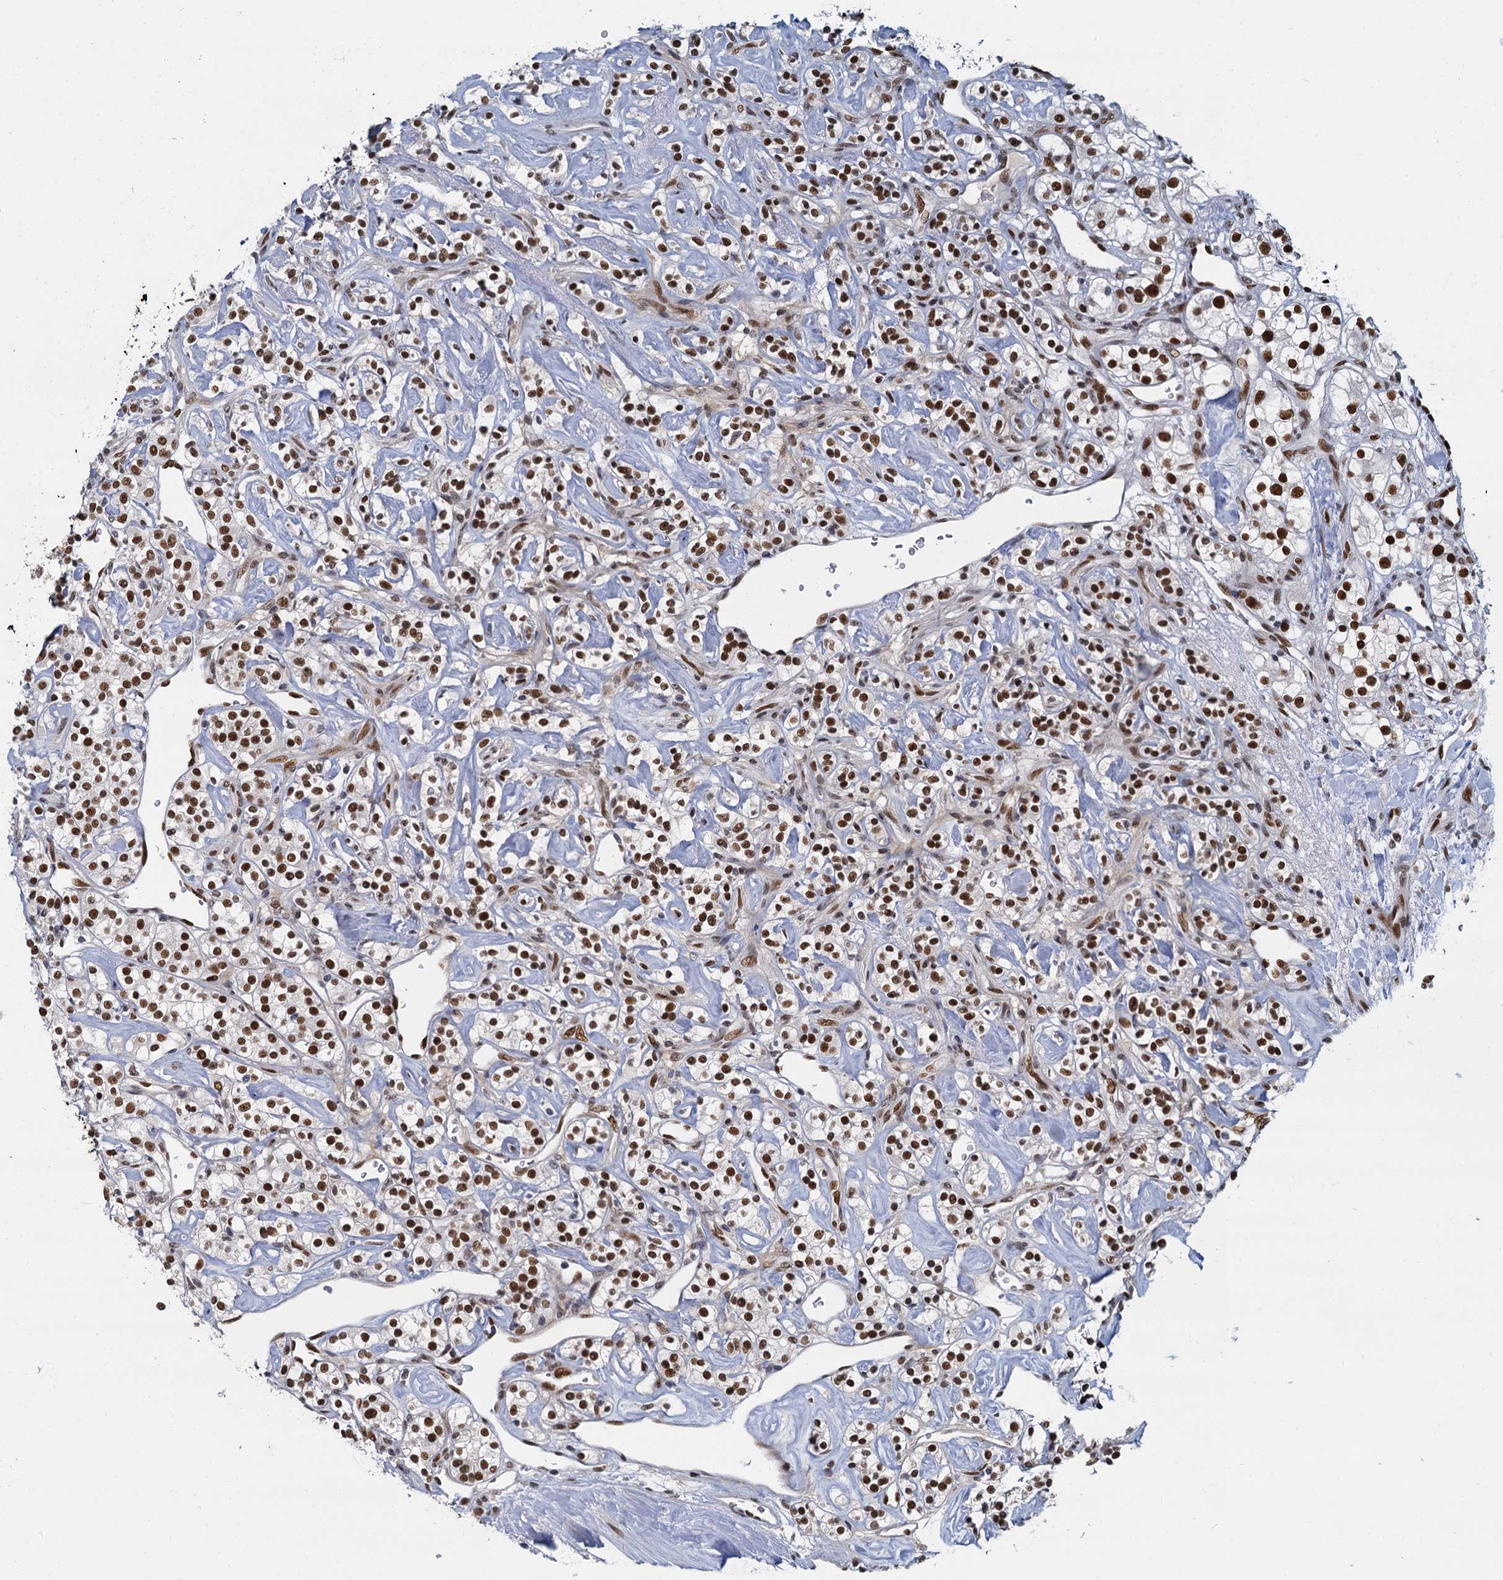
{"staining": {"intensity": "strong", "quantity": ">75%", "location": "nuclear"}, "tissue": "renal cancer", "cell_type": "Tumor cells", "image_type": "cancer", "snomed": [{"axis": "morphology", "description": "Adenocarcinoma, NOS"}, {"axis": "topography", "description": "Kidney"}], "caption": "Renal cancer was stained to show a protein in brown. There is high levels of strong nuclear staining in about >75% of tumor cells. Nuclei are stained in blue.", "gene": "RPRD1A", "patient": {"sex": "male", "age": 77}}